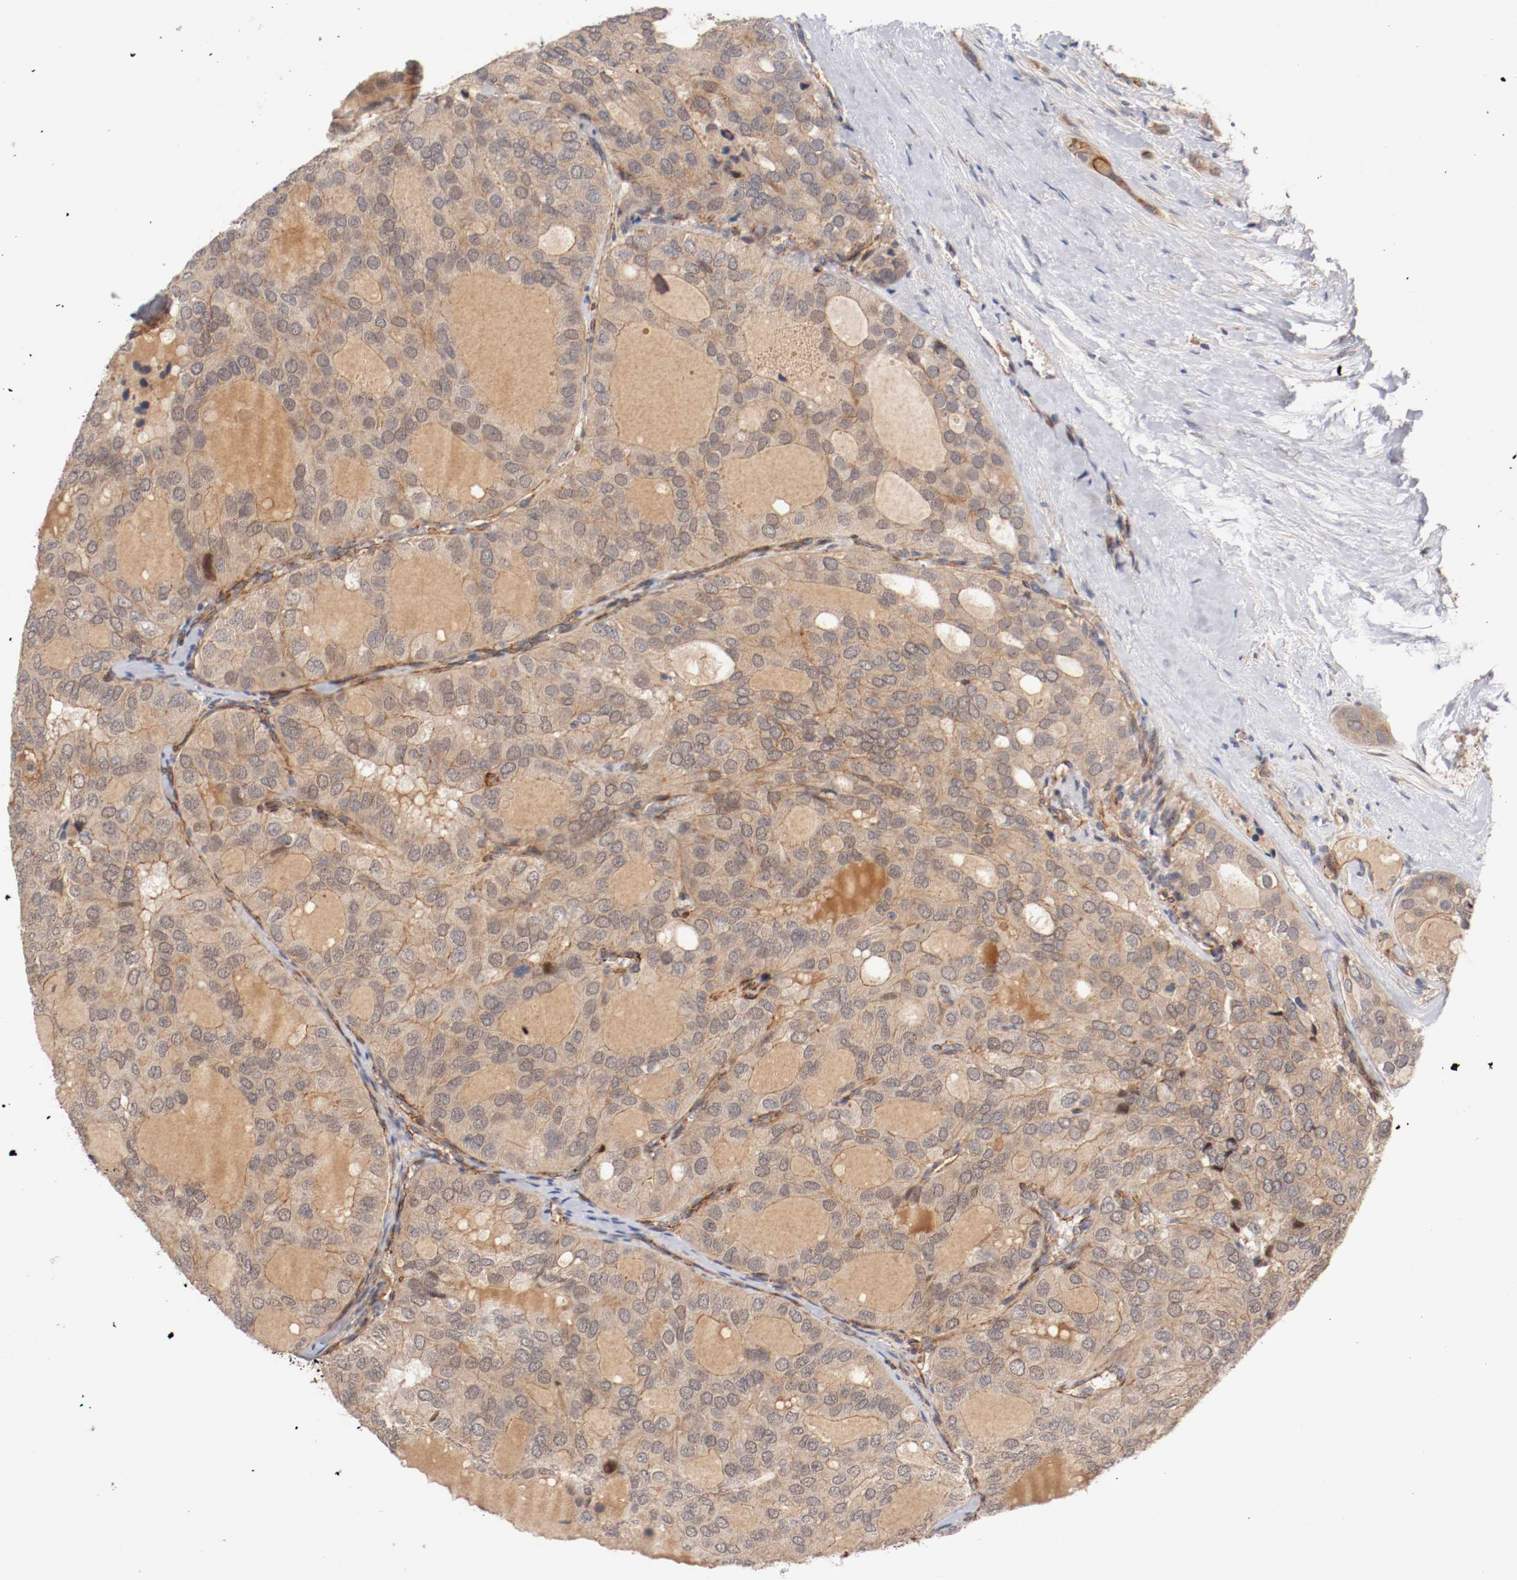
{"staining": {"intensity": "weak", "quantity": ">75%", "location": "cytoplasmic/membranous"}, "tissue": "thyroid cancer", "cell_type": "Tumor cells", "image_type": "cancer", "snomed": [{"axis": "morphology", "description": "Follicular adenoma carcinoma, NOS"}, {"axis": "topography", "description": "Thyroid gland"}], "caption": "Protein staining by immunohistochemistry (IHC) exhibits weak cytoplasmic/membranous expression in about >75% of tumor cells in thyroid cancer.", "gene": "TYK2", "patient": {"sex": "male", "age": 75}}